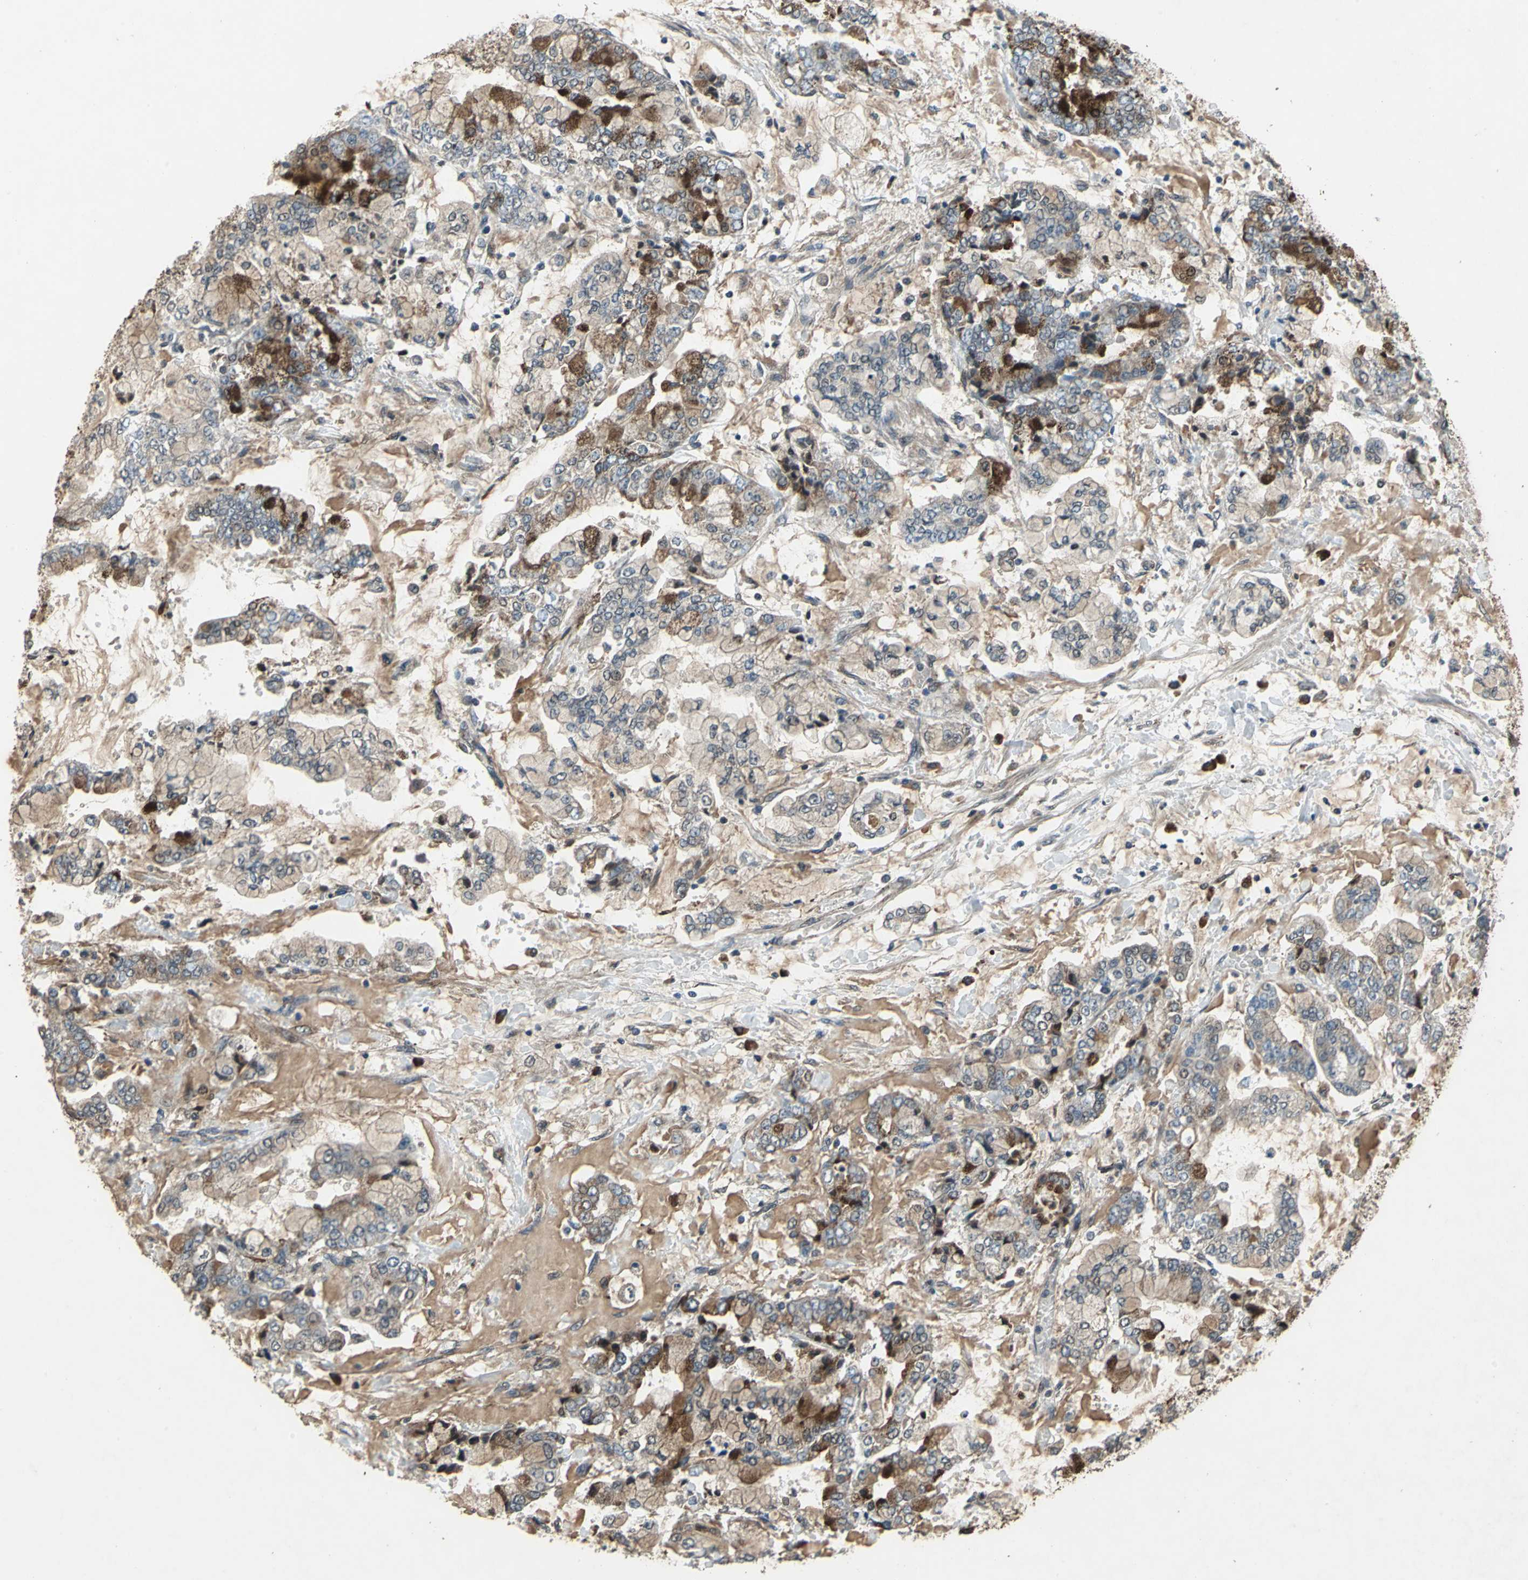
{"staining": {"intensity": "moderate", "quantity": "25%-75%", "location": "cytoplasmic/membranous"}, "tissue": "stomach cancer", "cell_type": "Tumor cells", "image_type": "cancer", "snomed": [{"axis": "morphology", "description": "Adenocarcinoma, NOS"}, {"axis": "topography", "description": "Stomach"}], "caption": "Immunohistochemistry (IHC) photomicrograph of human adenocarcinoma (stomach) stained for a protein (brown), which shows medium levels of moderate cytoplasmic/membranous staining in about 25%-75% of tumor cells.", "gene": "SEPTIN4", "patient": {"sex": "male", "age": 76}}